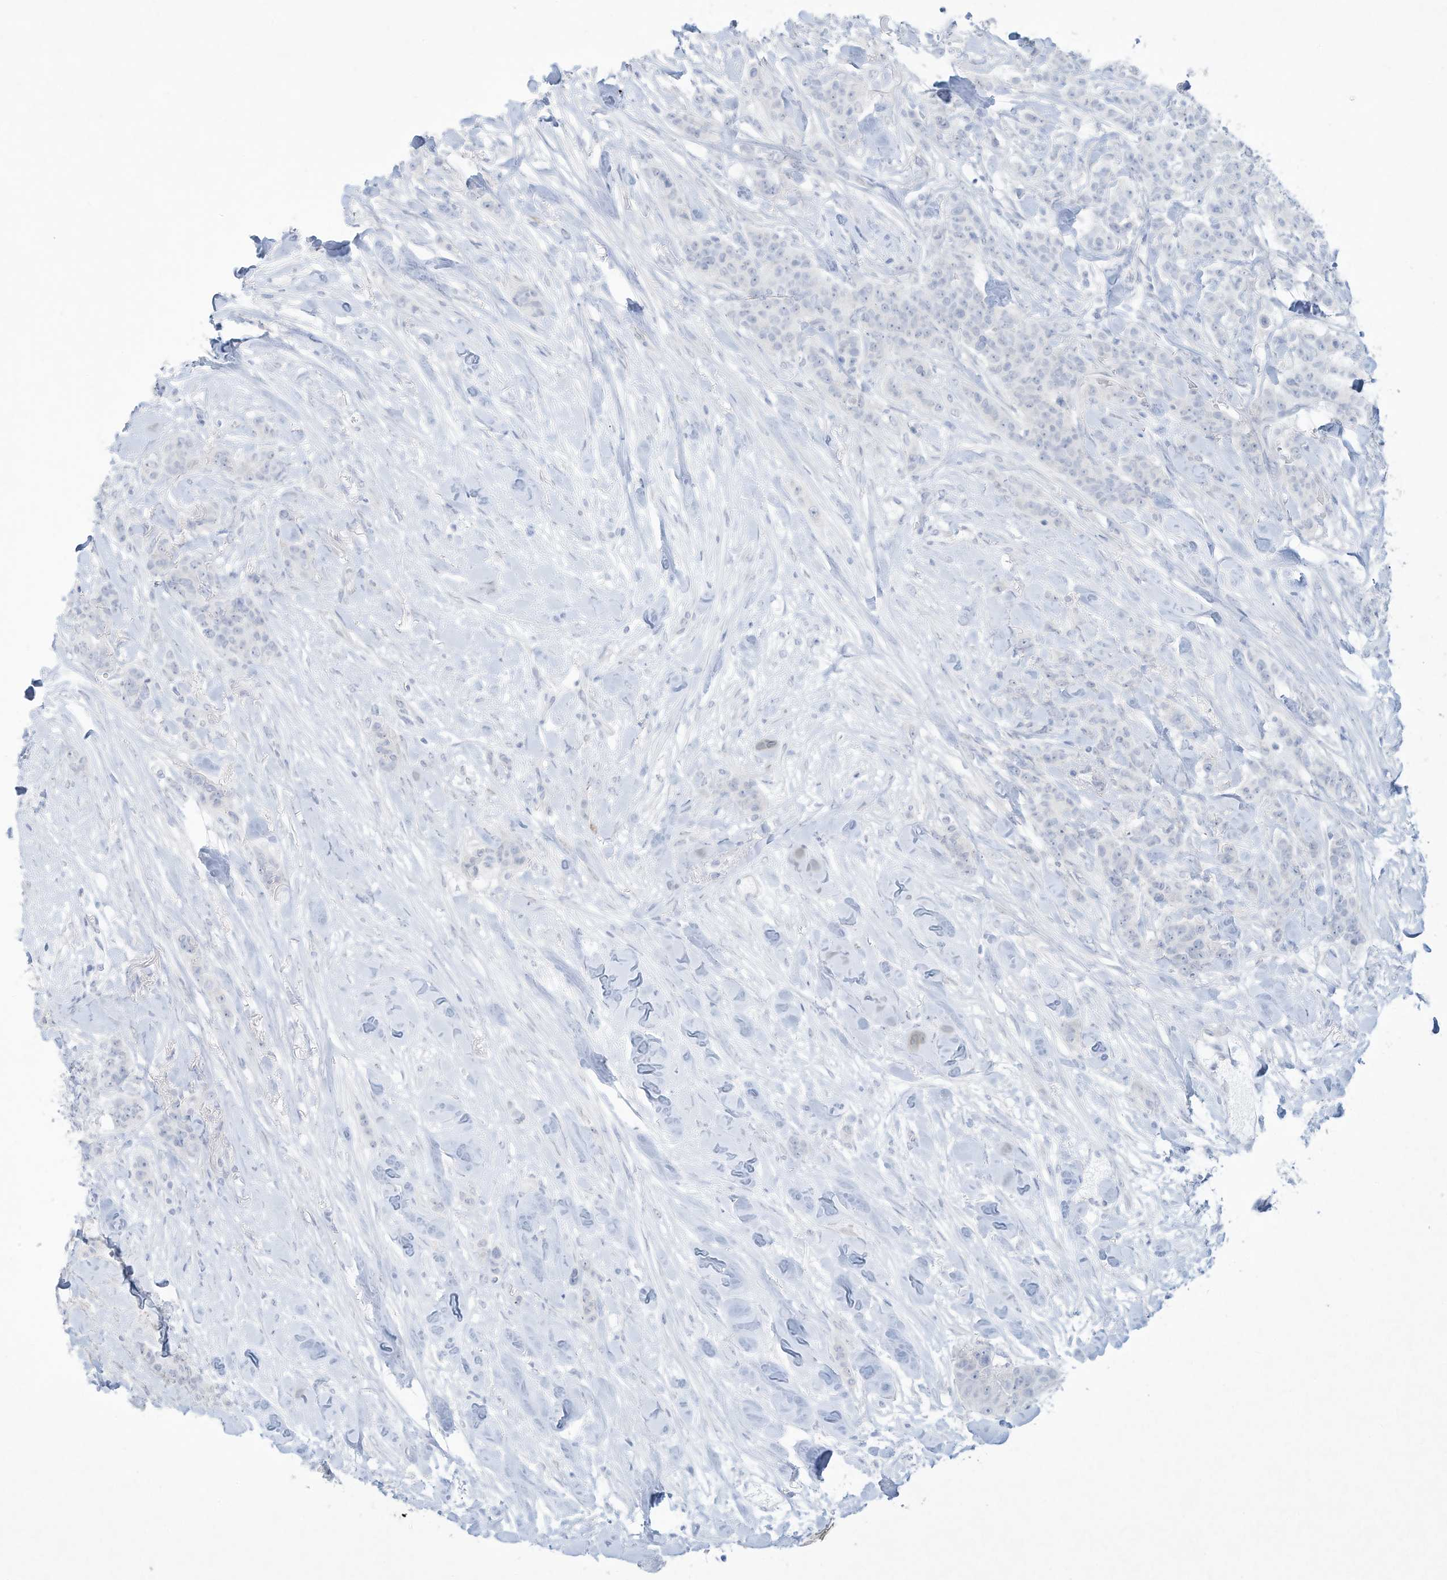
{"staining": {"intensity": "negative", "quantity": "none", "location": "none"}, "tissue": "breast cancer", "cell_type": "Tumor cells", "image_type": "cancer", "snomed": [{"axis": "morphology", "description": "Duct carcinoma"}, {"axis": "topography", "description": "Breast"}], "caption": "A high-resolution micrograph shows immunohistochemistry staining of breast cancer (infiltrating ductal carcinoma), which reveals no significant positivity in tumor cells. (Stains: DAB (3,3'-diaminobenzidine) immunohistochemistry (IHC) with hematoxylin counter stain, Microscopy: brightfield microscopy at high magnification).", "gene": "PAX6", "patient": {"sex": "female", "age": 40}}